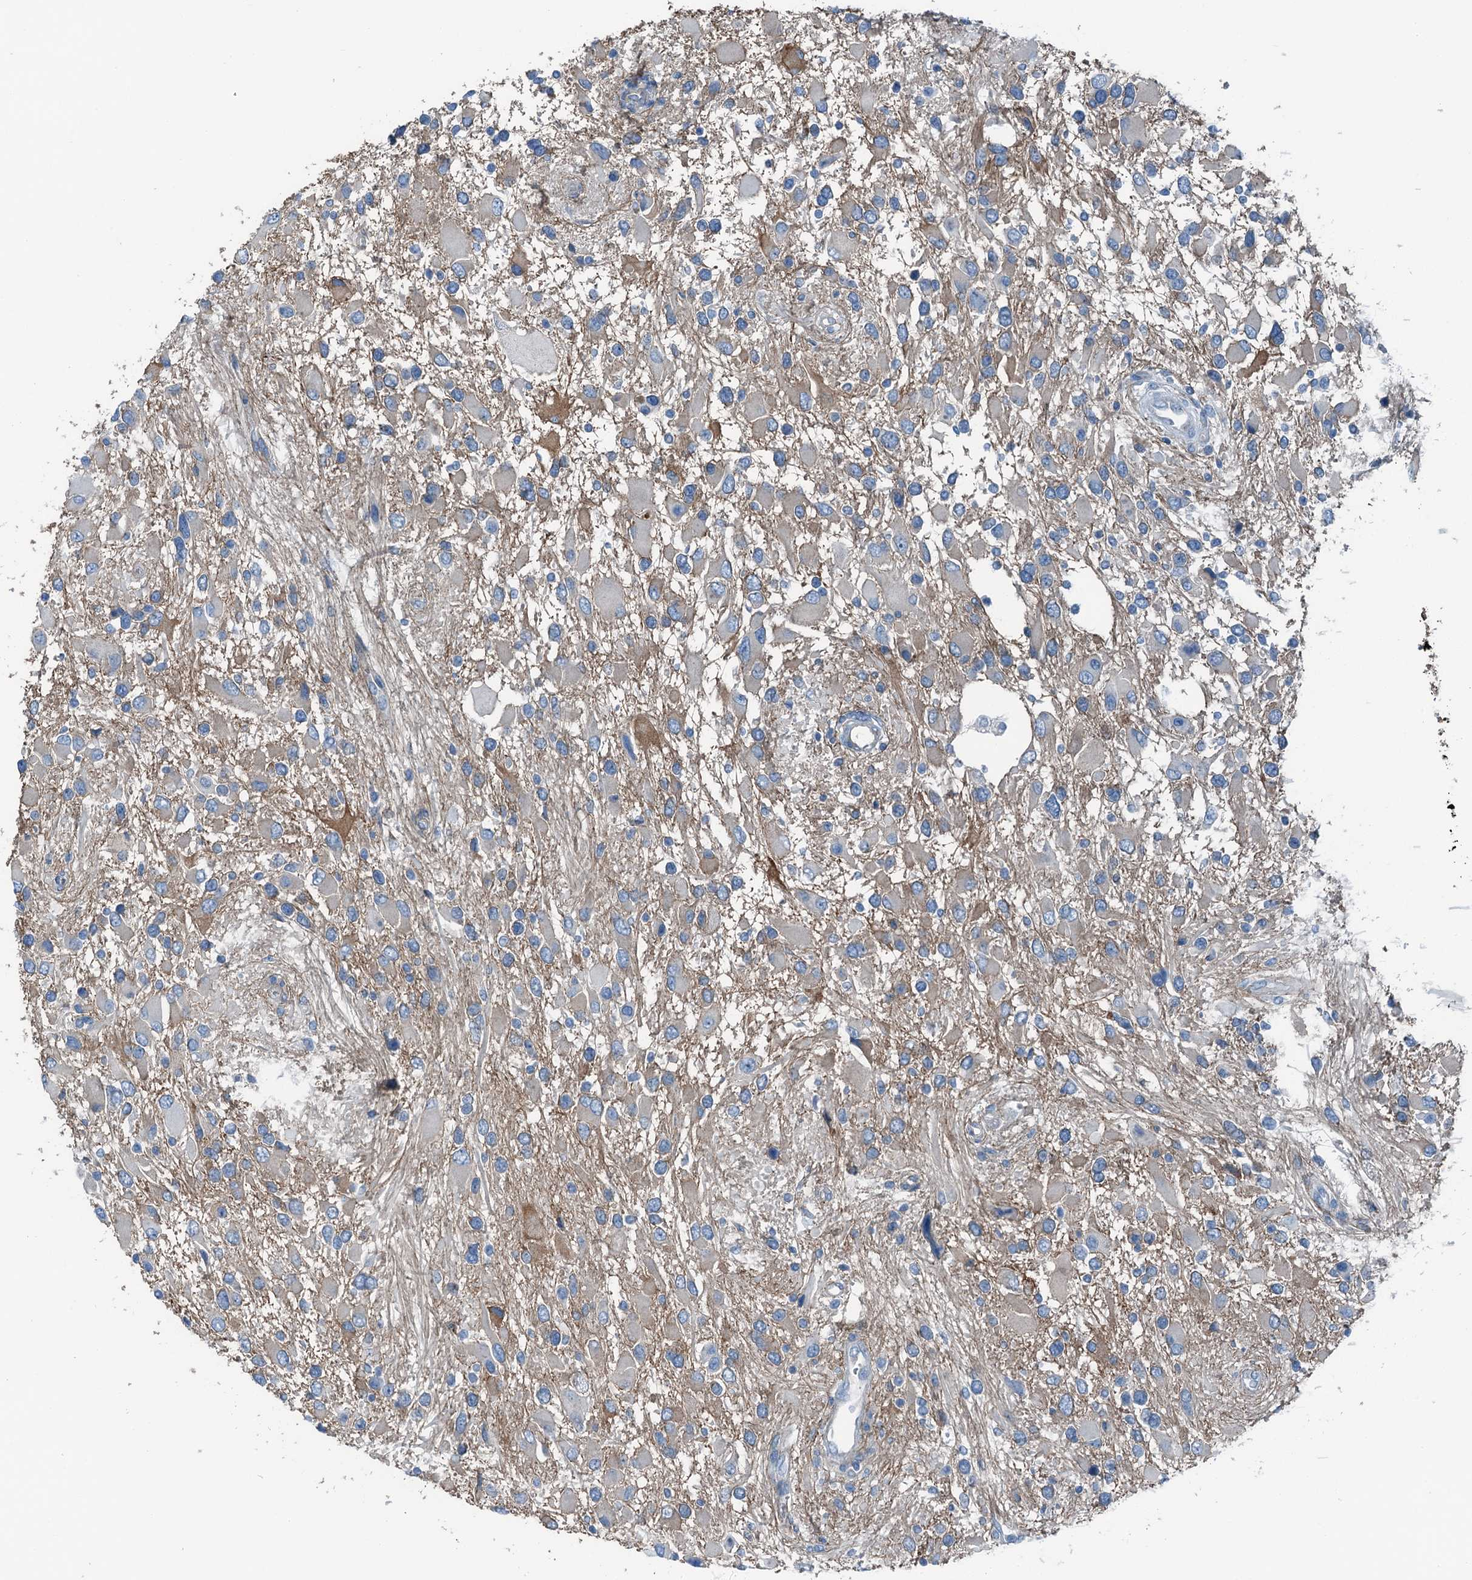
{"staining": {"intensity": "weak", "quantity": "<25%", "location": "cytoplasmic/membranous"}, "tissue": "glioma", "cell_type": "Tumor cells", "image_type": "cancer", "snomed": [{"axis": "morphology", "description": "Glioma, malignant, High grade"}, {"axis": "topography", "description": "Brain"}], "caption": "Tumor cells show no significant protein expression in glioma. (Stains: DAB IHC with hematoxylin counter stain, Microscopy: brightfield microscopy at high magnification).", "gene": "TMOD2", "patient": {"sex": "male", "age": 53}}